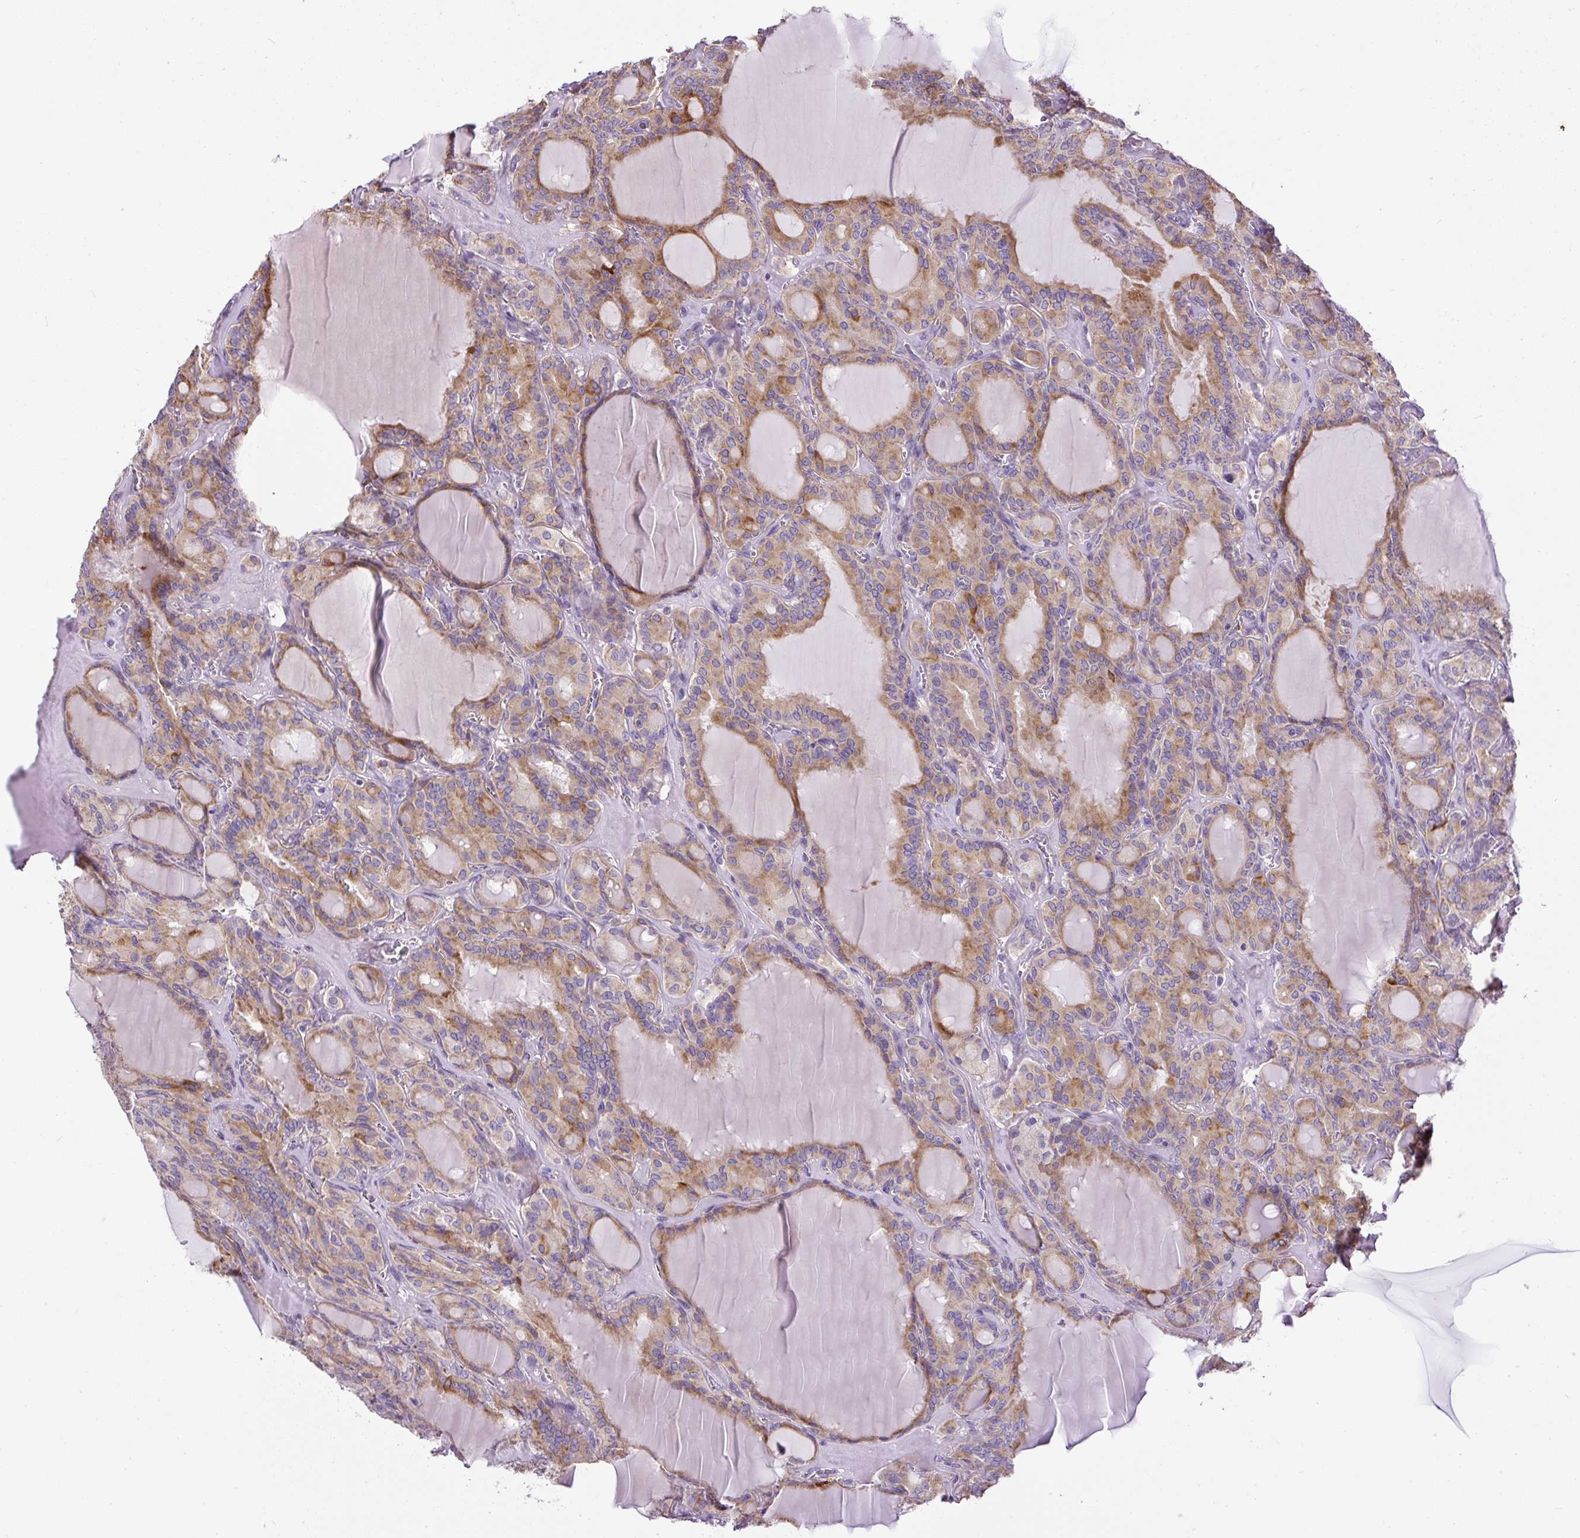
{"staining": {"intensity": "moderate", "quantity": ">75%", "location": "cytoplasmic/membranous"}, "tissue": "thyroid cancer", "cell_type": "Tumor cells", "image_type": "cancer", "snomed": [{"axis": "morphology", "description": "Papillary adenocarcinoma, NOS"}, {"axis": "topography", "description": "Thyroid gland"}], "caption": "Protein expression analysis of human thyroid papillary adenocarcinoma reveals moderate cytoplasmic/membranous staining in approximately >75% of tumor cells.", "gene": "CFAP47", "patient": {"sex": "male", "age": 87}}